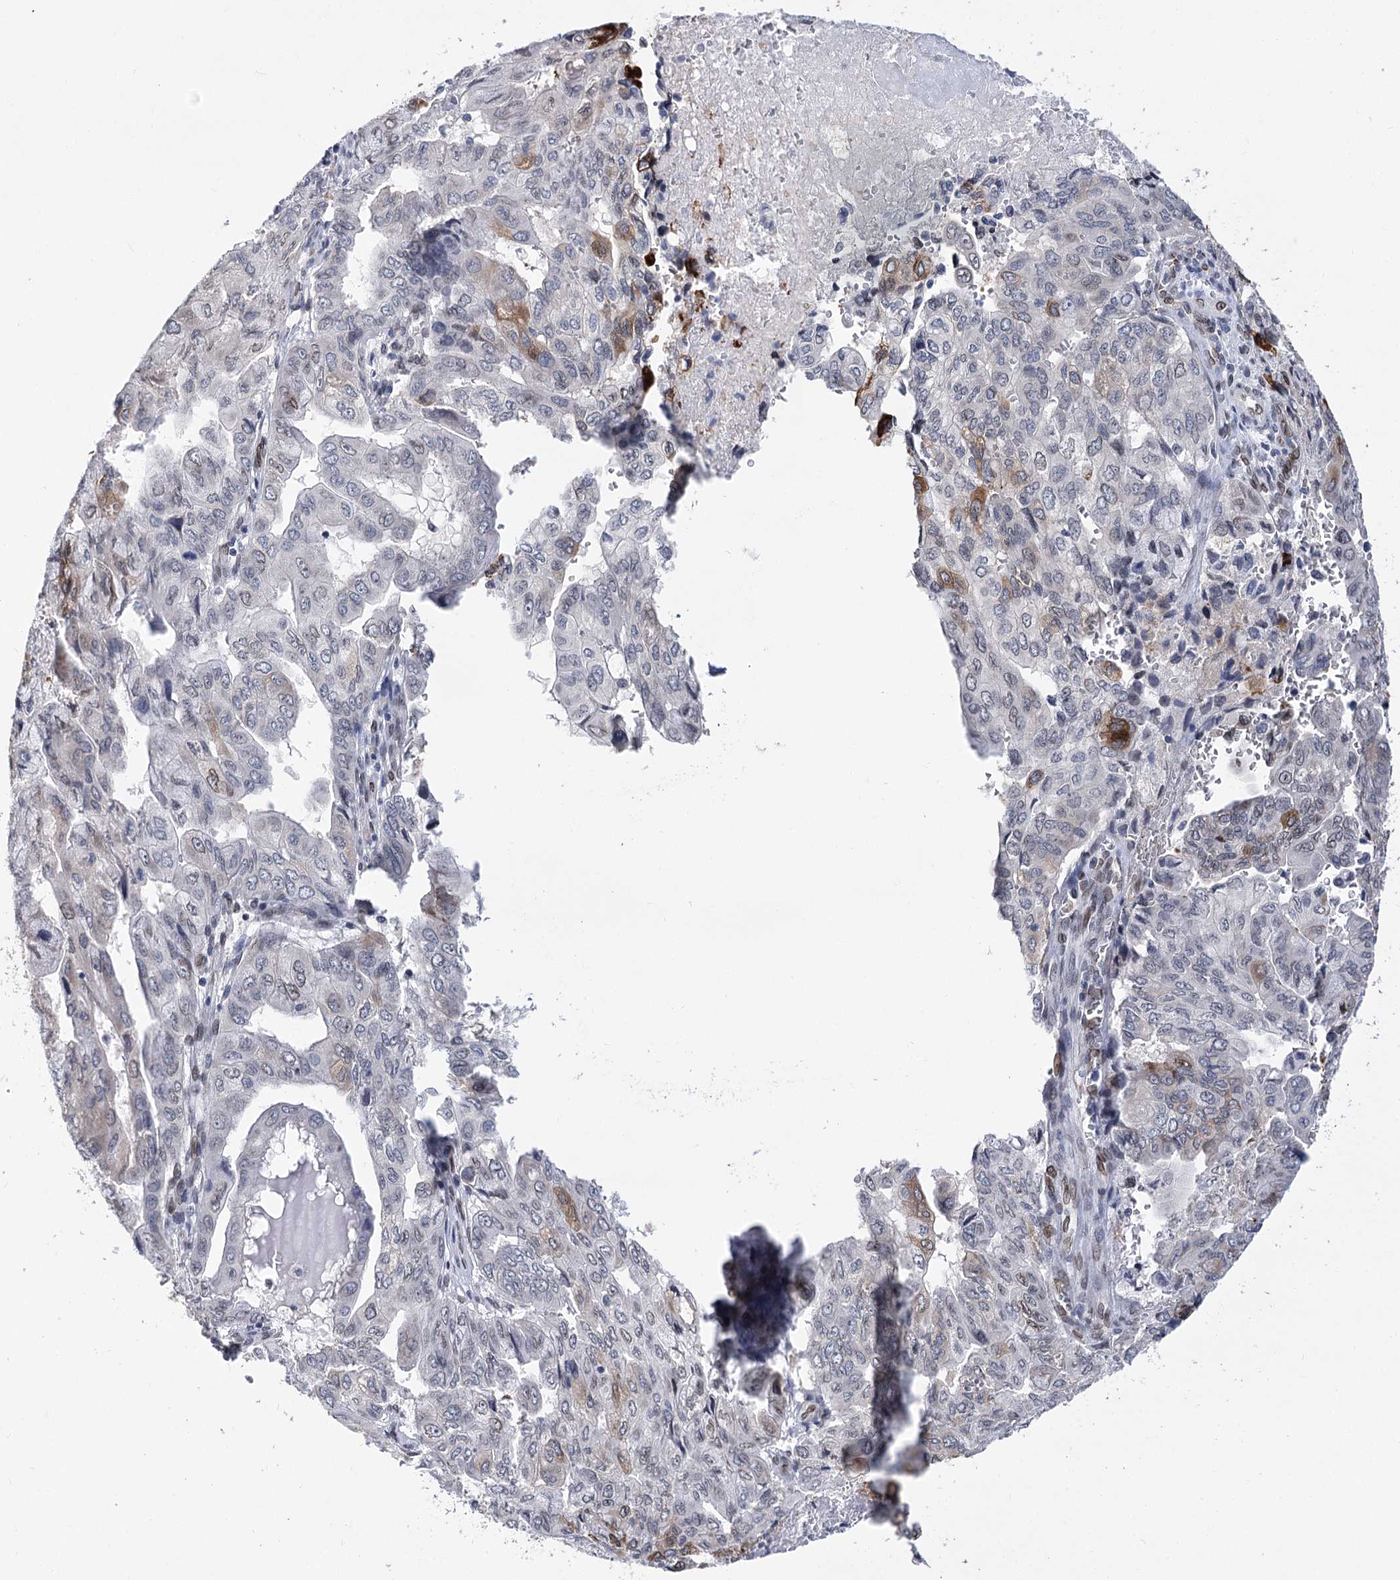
{"staining": {"intensity": "moderate", "quantity": "<25%", "location": "cytoplasmic/membranous"}, "tissue": "pancreatic cancer", "cell_type": "Tumor cells", "image_type": "cancer", "snomed": [{"axis": "morphology", "description": "Adenocarcinoma, NOS"}, {"axis": "topography", "description": "Pancreas"}], "caption": "This micrograph exhibits immunohistochemistry (IHC) staining of human pancreatic cancer, with low moderate cytoplasmic/membranous staining in approximately <25% of tumor cells.", "gene": "TMEM201", "patient": {"sex": "male", "age": 51}}